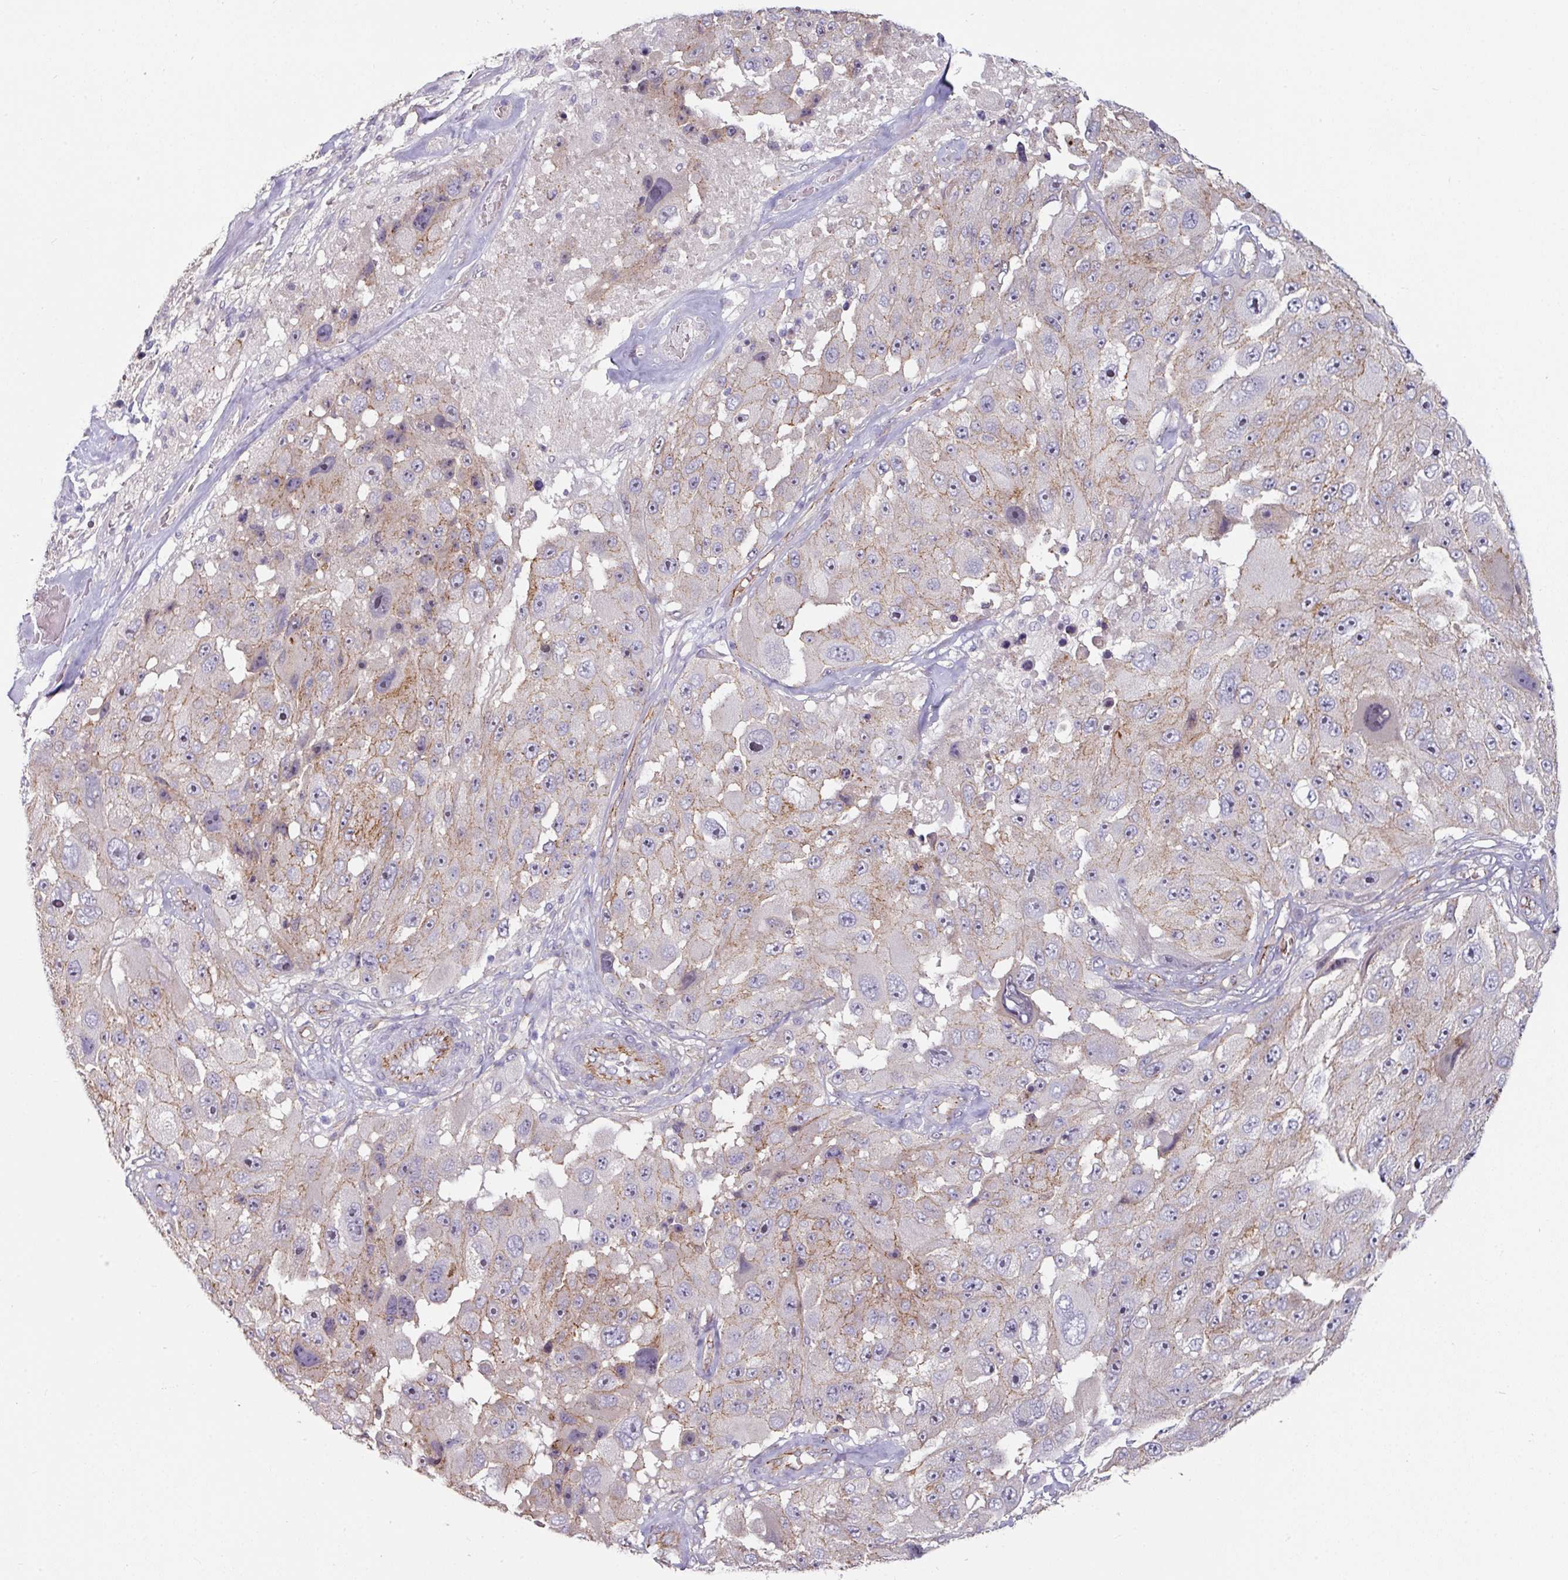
{"staining": {"intensity": "moderate", "quantity": "<25%", "location": "cytoplasmic/membranous"}, "tissue": "melanoma", "cell_type": "Tumor cells", "image_type": "cancer", "snomed": [{"axis": "morphology", "description": "Malignant melanoma, Metastatic site"}, {"axis": "topography", "description": "Lymph node"}], "caption": "There is low levels of moderate cytoplasmic/membranous positivity in tumor cells of melanoma, as demonstrated by immunohistochemical staining (brown color).", "gene": "JUP", "patient": {"sex": "male", "age": 62}}